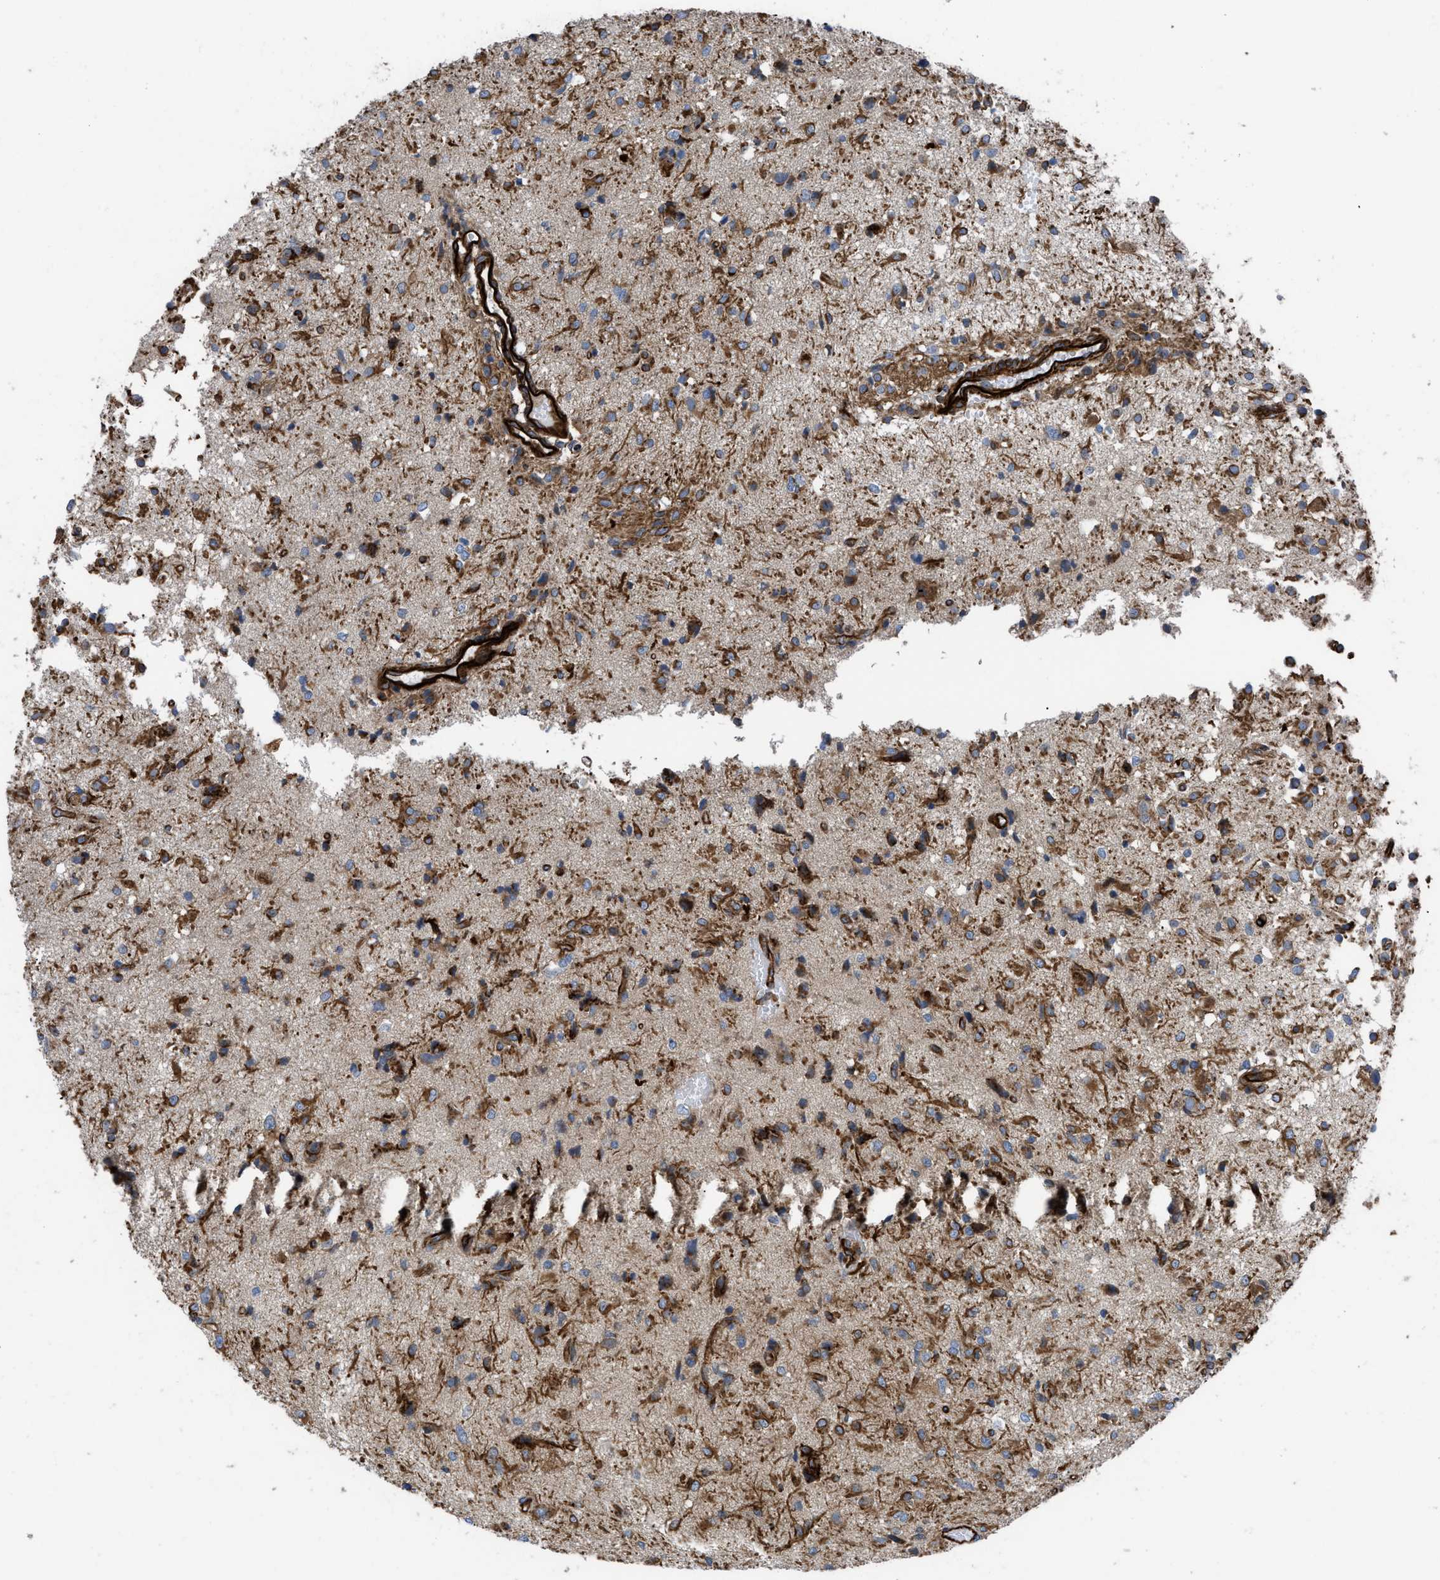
{"staining": {"intensity": "moderate", "quantity": "25%-75%", "location": "cytoplasmic/membranous"}, "tissue": "glioma", "cell_type": "Tumor cells", "image_type": "cancer", "snomed": [{"axis": "morphology", "description": "Glioma, malignant, High grade"}, {"axis": "topography", "description": "Brain"}], "caption": "Protein staining exhibits moderate cytoplasmic/membranous staining in about 25%-75% of tumor cells in glioma.", "gene": "PTPRE", "patient": {"sex": "female", "age": 59}}